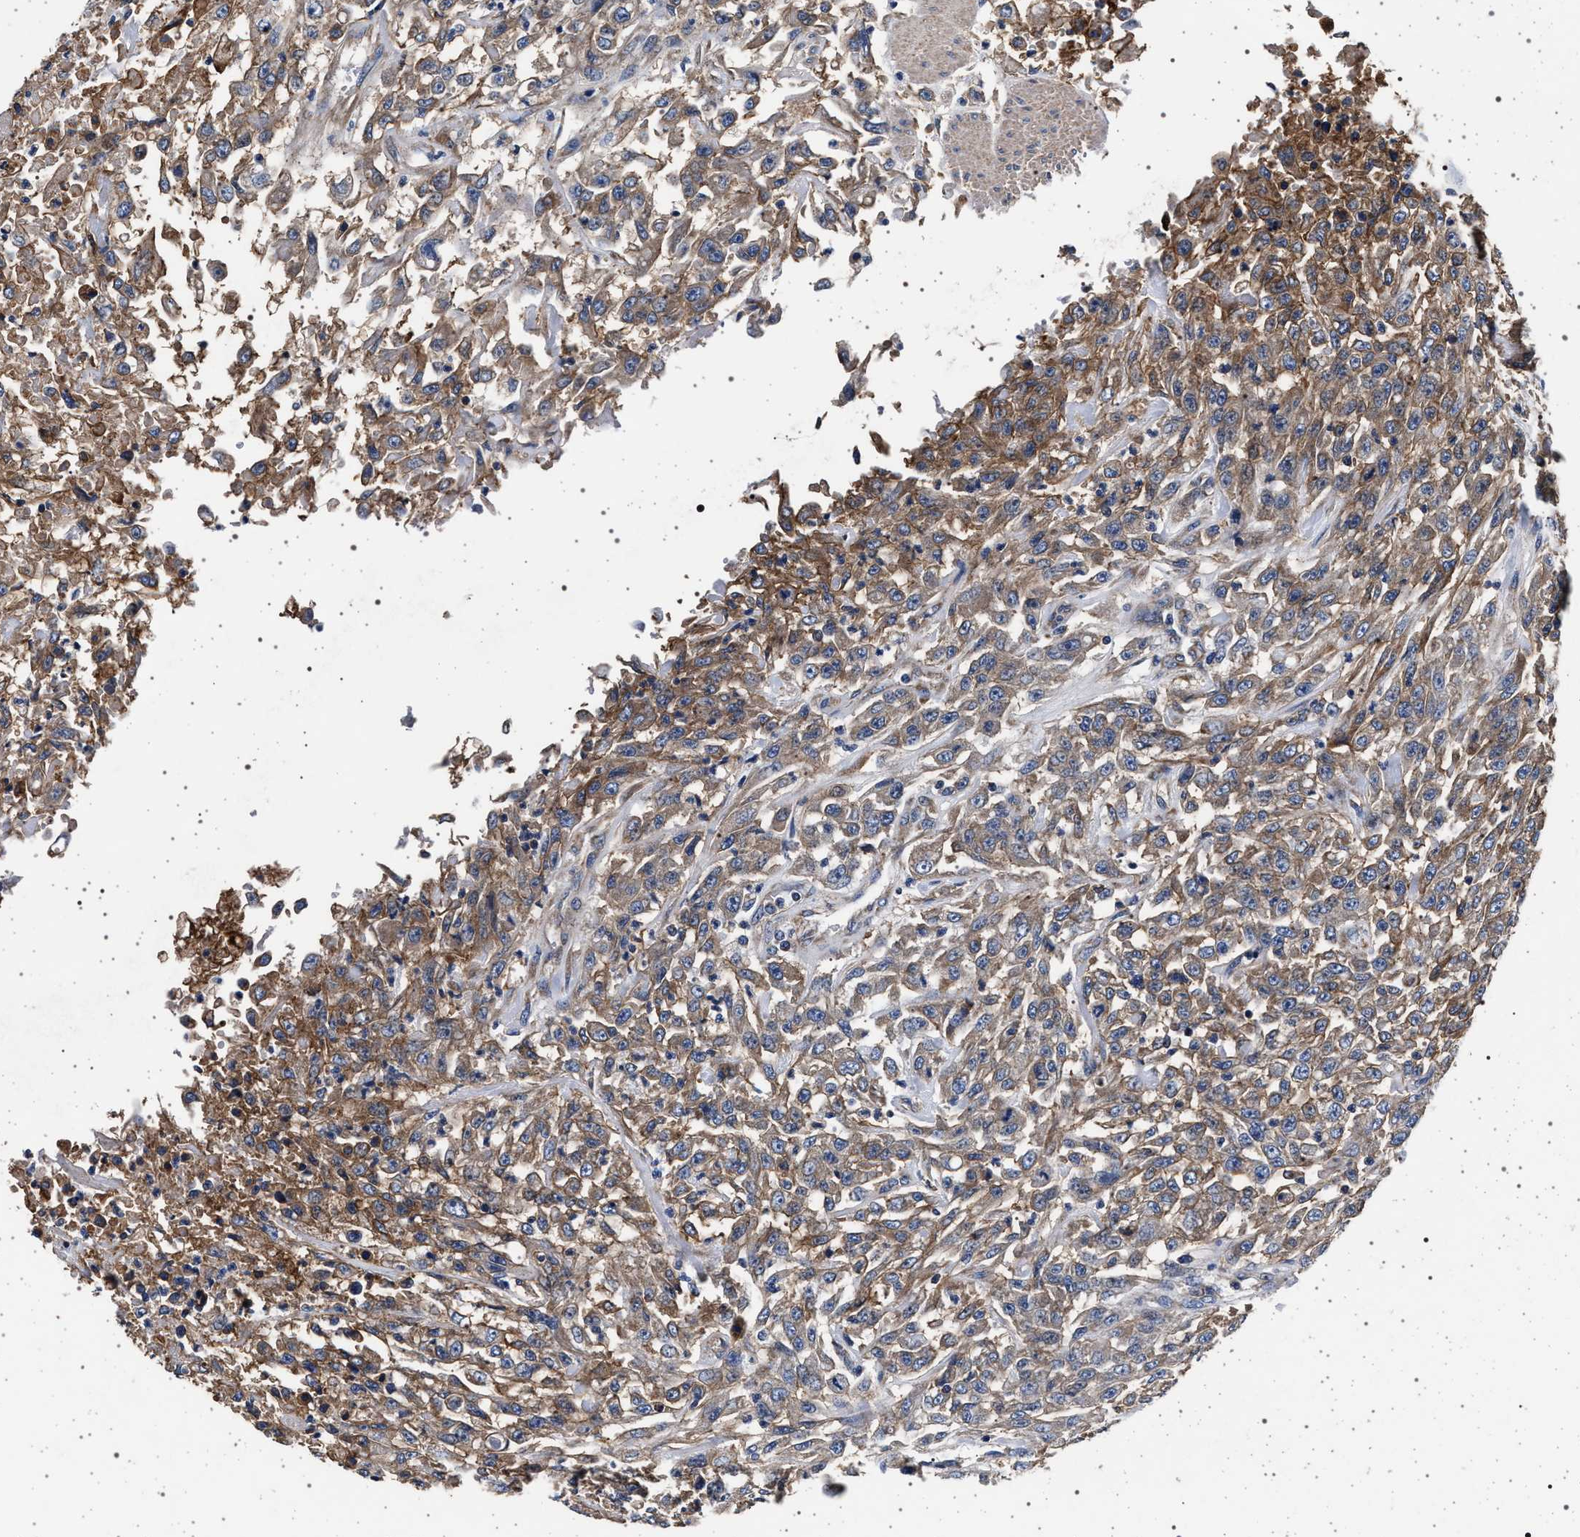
{"staining": {"intensity": "moderate", "quantity": ">75%", "location": "cytoplasmic/membranous"}, "tissue": "urothelial cancer", "cell_type": "Tumor cells", "image_type": "cancer", "snomed": [{"axis": "morphology", "description": "Urothelial carcinoma, High grade"}, {"axis": "topography", "description": "Urinary bladder"}], "caption": "This photomicrograph exhibits immunohistochemistry (IHC) staining of urothelial cancer, with medium moderate cytoplasmic/membranous staining in approximately >75% of tumor cells.", "gene": "MAP3K2", "patient": {"sex": "male", "age": 46}}